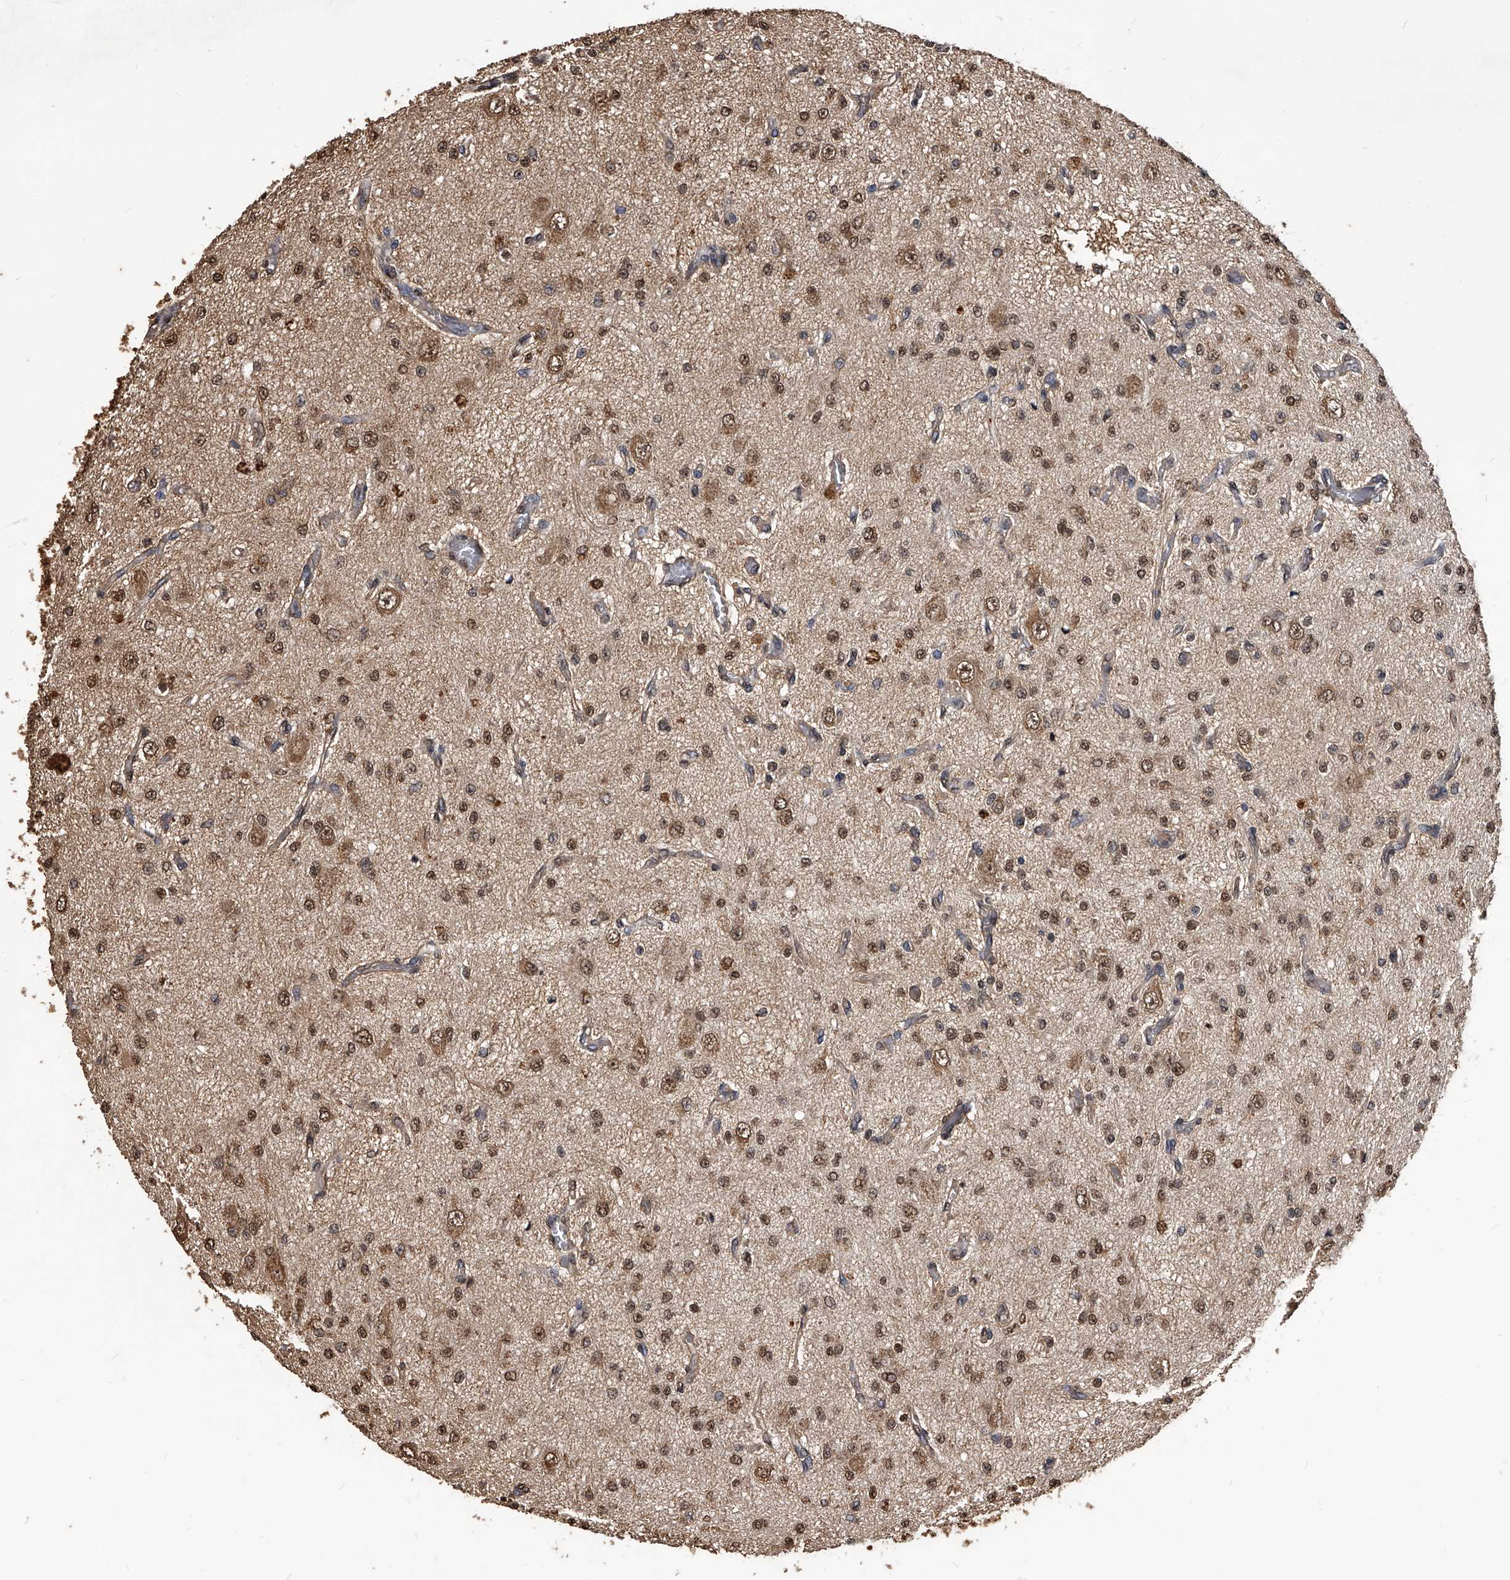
{"staining": {"intensity": "moderate", "quantity": ">75%", "location": "cytoplasmic/membranous,nuclear"}, "tissue": "glioma", "cell_type": "Tumor cells", "image_type": "cancer", "snomed": [{"axis": "morphology", "description": "Glioma, malignant, Low grade"}, {"axis": "topography", "description": "Brain"}], "caption": "About >75% of tumor cells in glioma show moderate cytoplasmic/membranous and nuclear protein staining as visualized by brown immunohistochemical staining.", "gene": "FBXL4", "patient": {"sex": "male", "age": 38}}